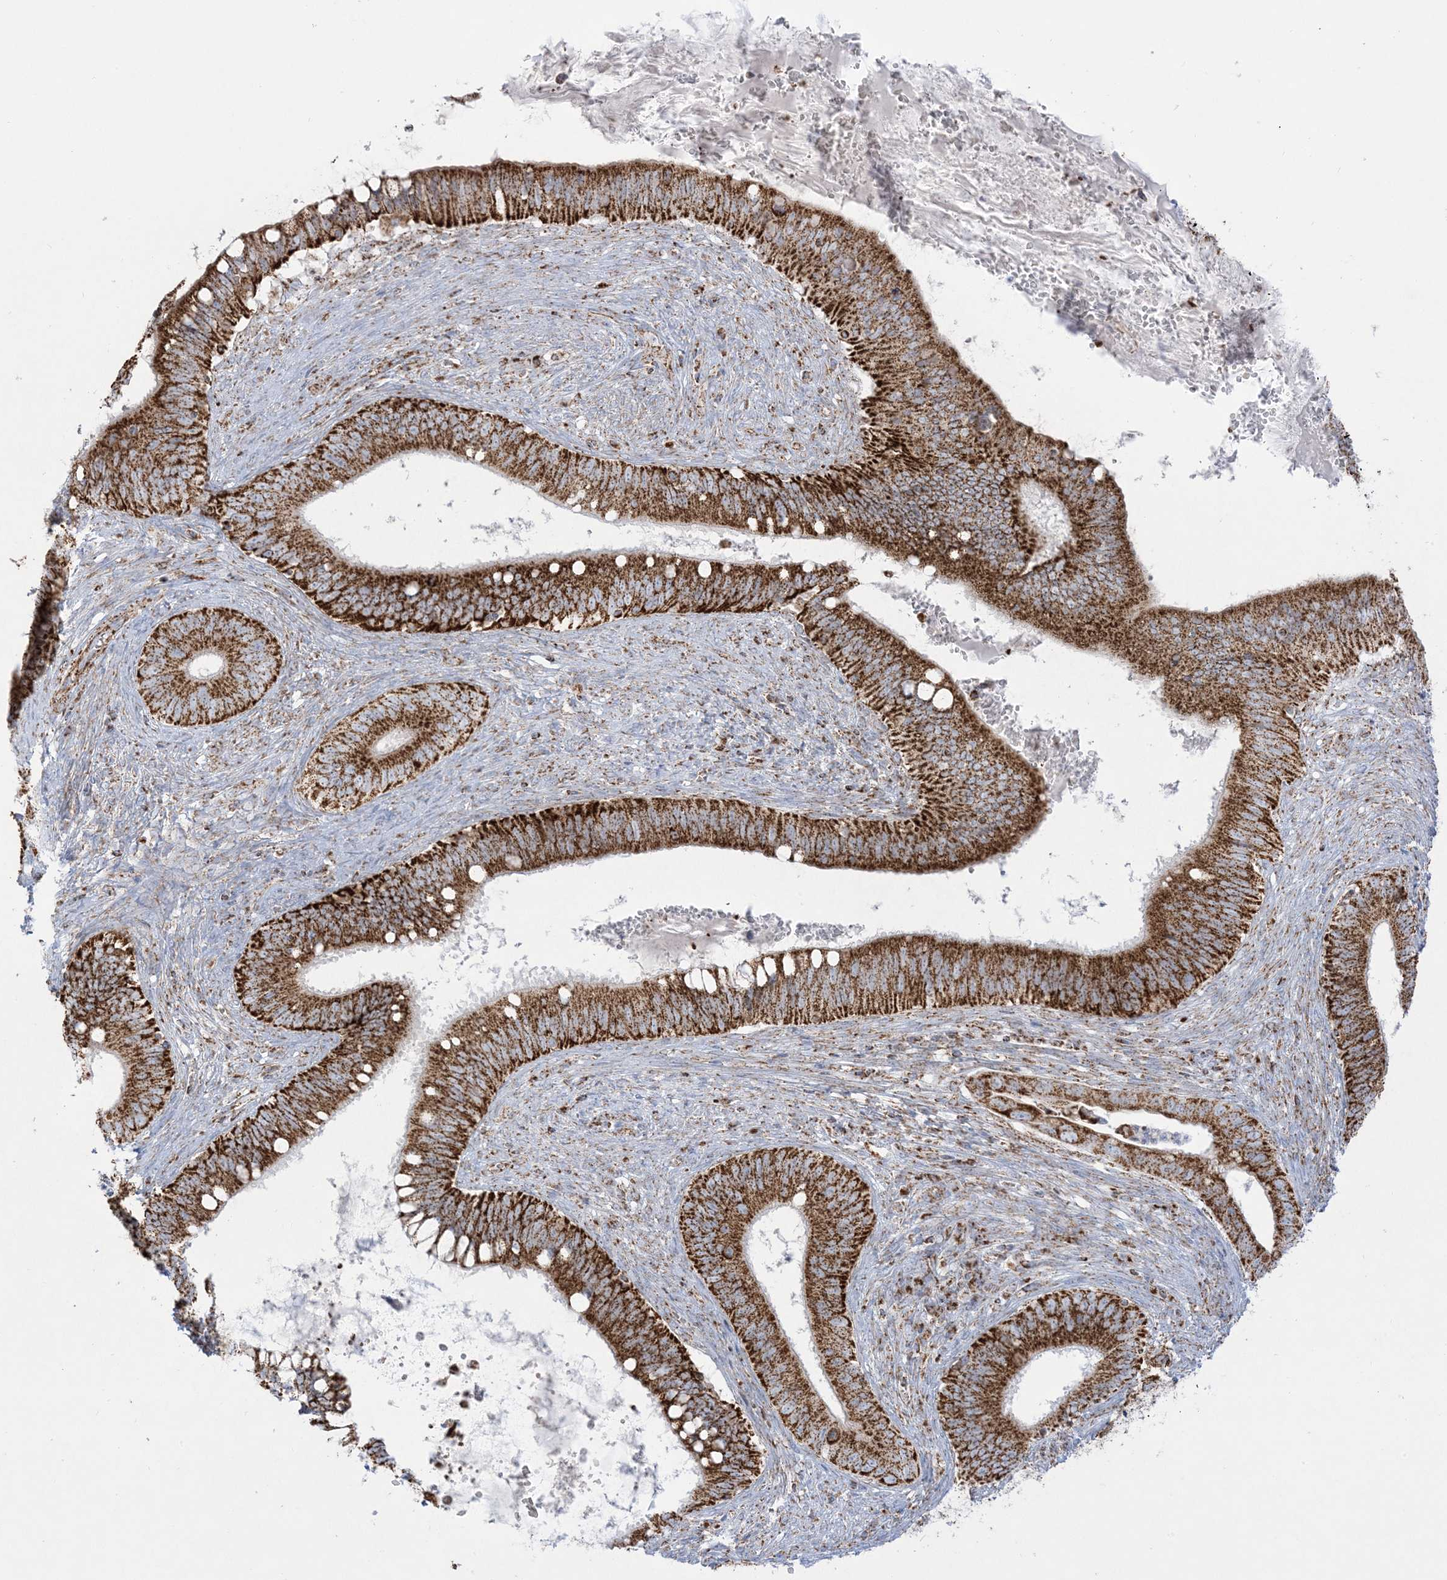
{"staining": {"intensity": "strong", "quantity": ">75%", "location": "cytoplasmic/membranous"}, "tissue": "cervical cancer", "cell_type": "Tumor cells", "image_type": "cancer", "snomed": [{"axis": "morphology", "description": "Adenocarcinoma, NOS"}, {"axis": "topography", "description": "Cervix"}], "caption": "Tumor cells show high levels of strong cytoplasmic/membranous expression in about >75% of cells in human adenocarcinoma (cervical).", "gene": "MRPS36", "patient": {"sex": "female", "age": 42}}